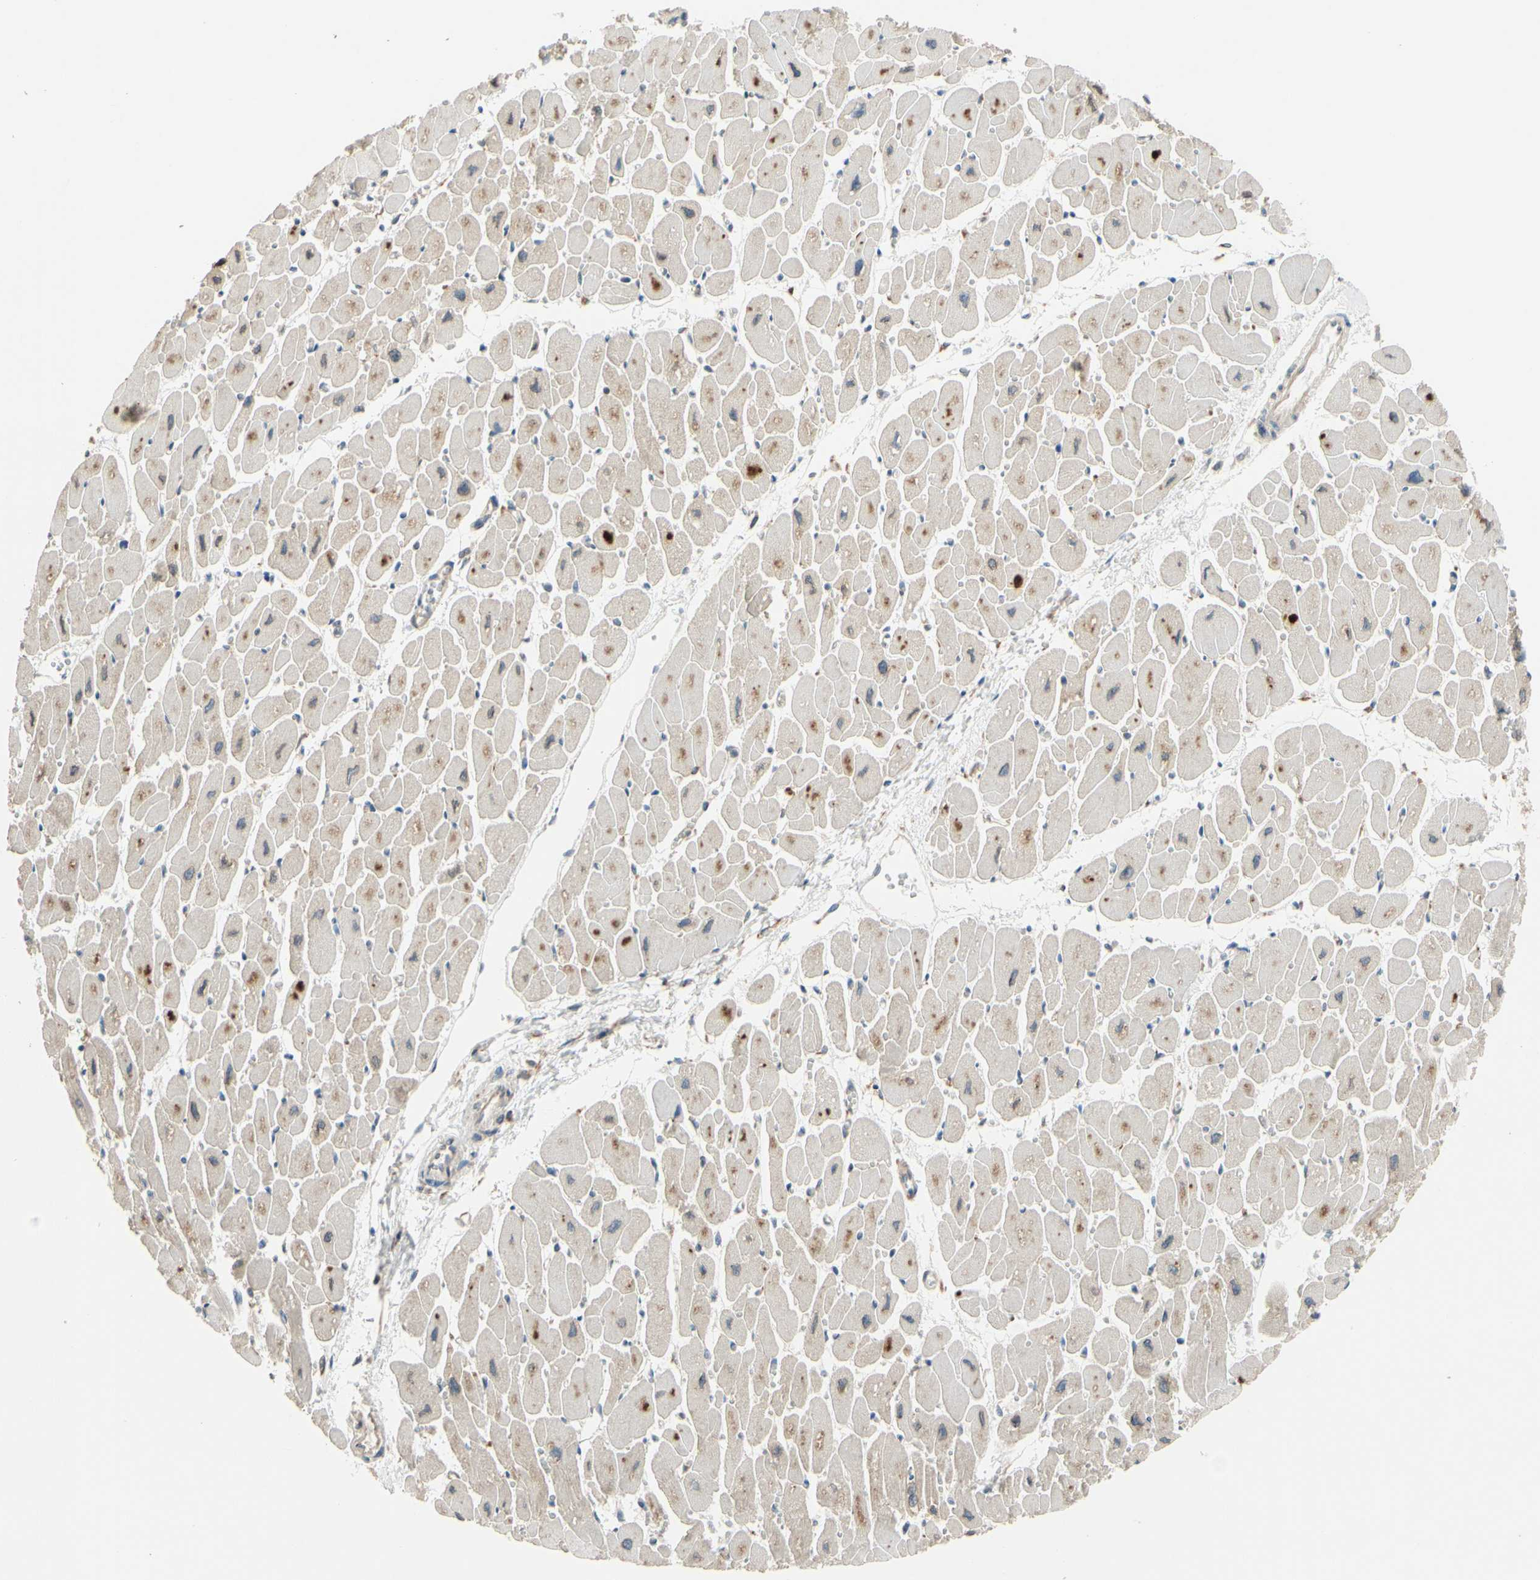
{"staining": {"intensity": "moderate", "quantity": "<25%", "location": "cytoplasmic/membranous"}, "tissue": "heart muscle", "cell_type": "Cardiomyocytes", "image_type": "normal", "snomed": [{"axis": "morphology", "description": "Normal tissue, NOS"}, {"axis": "topography", "description": "Heart"}], "caption": "IHC of unremarkable heart muscle shows low levels of moderate cytoplasmic/membranous staining in about <25% of cardiomyocytes. (DAB (3,3'-diaminobenzidine) = brown stain, brightfield microscopy at high magnification).", "gene": "RPN2", "patient": {"sex": "female", "age": 54}}